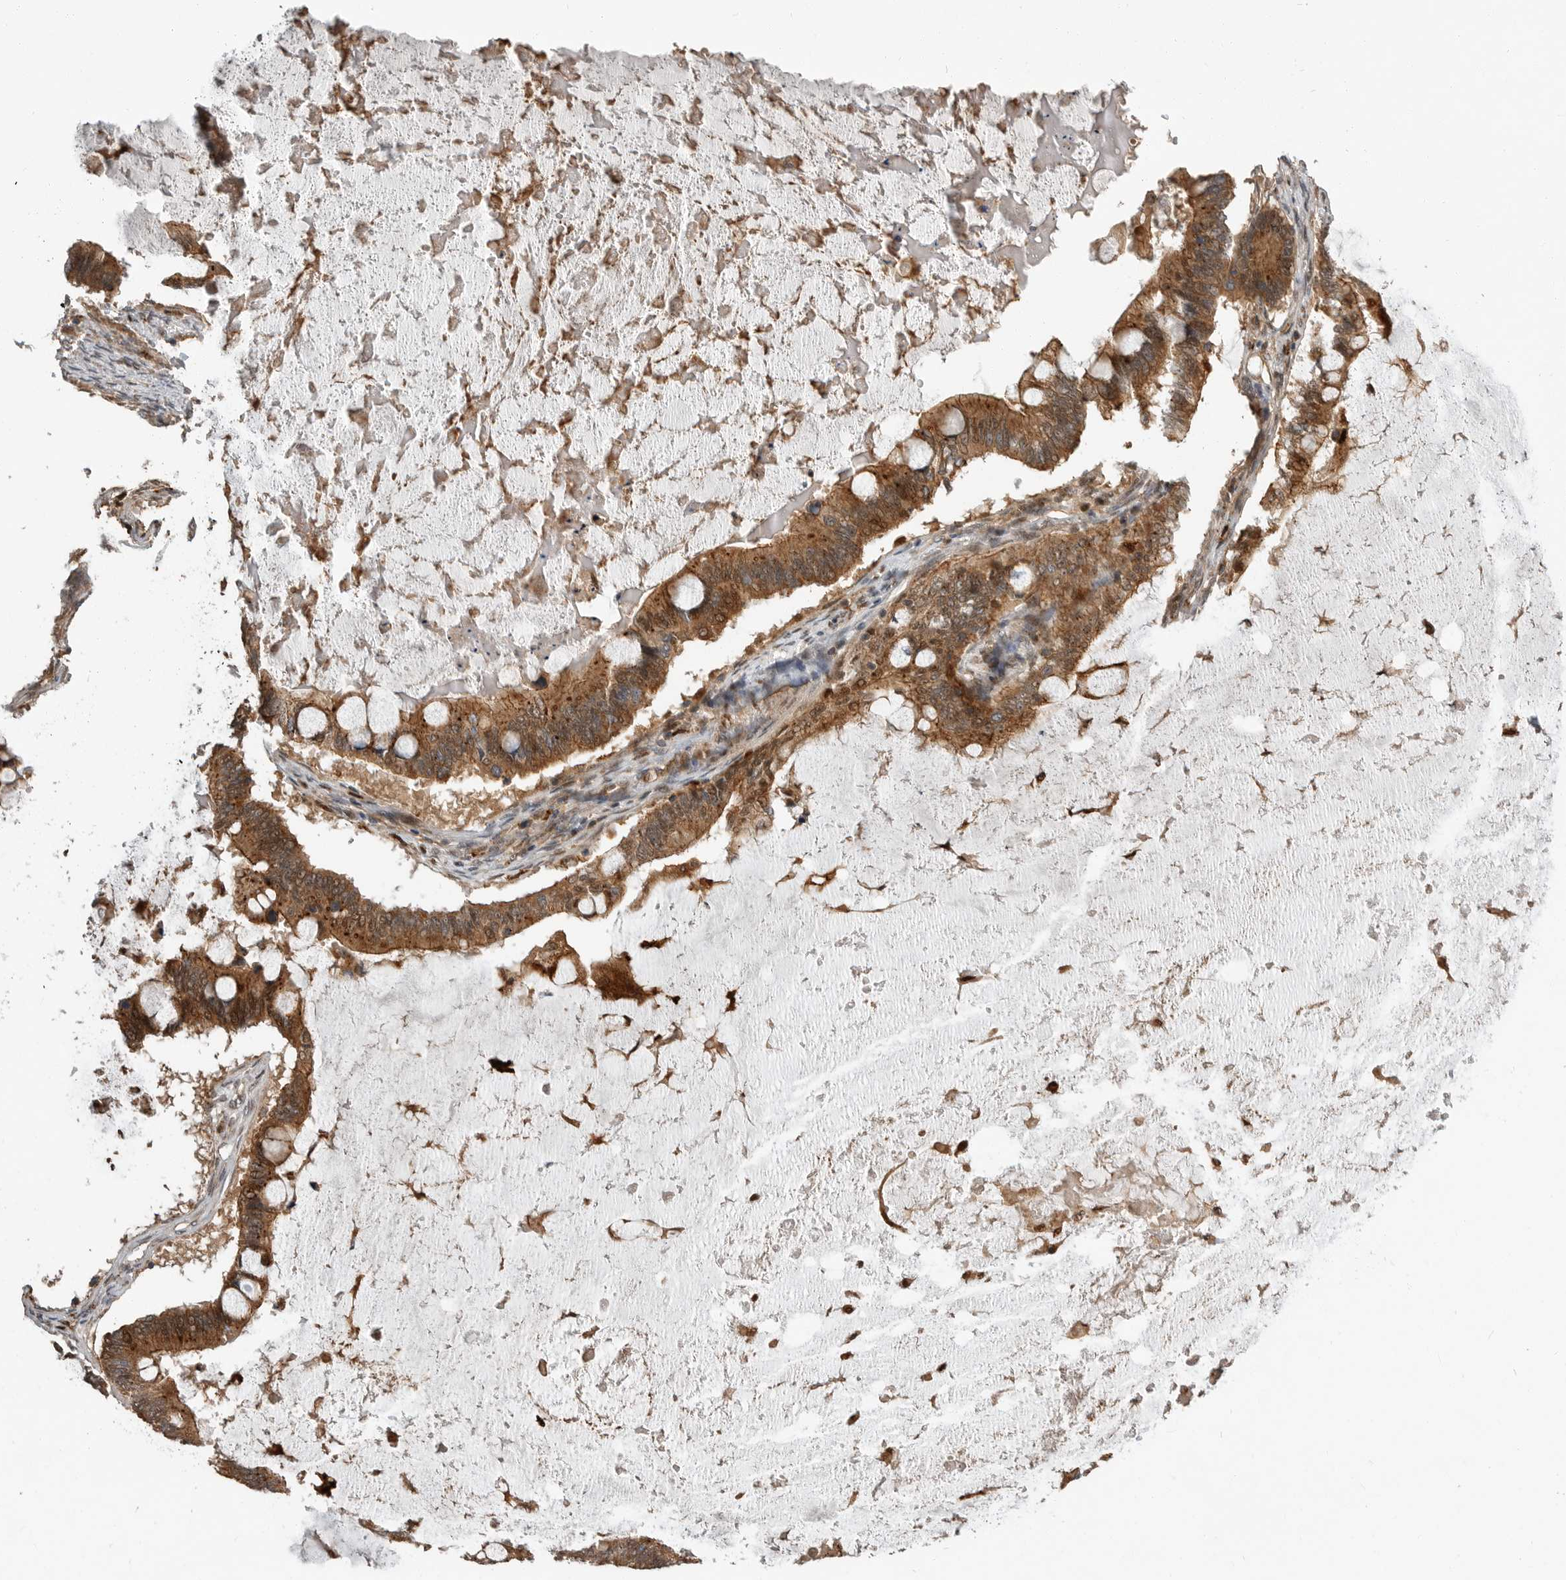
{"staining": {"intensity": "moderate", "quantity": ">75%", "location": "cytoplasmic/membranous,nuclear"}, "tissue": "ovarian cancer", "cell_type": "Tumor cells", "image_type": "cancer", "snomed": [{"axis": "morphology", "description": "Cystadenocarcinoma, mucinous, NOS"}, {"axis": "topography", "description": "Ovary"}], "caption": "Immunohistochemistry (DAB) staining of human ovarian cancer (mucinous cystadenocarcinoma) shows moderate cytoplasmic/membranous and nuclear protein positivity in about >75% of tumor cells.", "gene": "STRAP", "patient": {"sex": "female", "age": 61}}